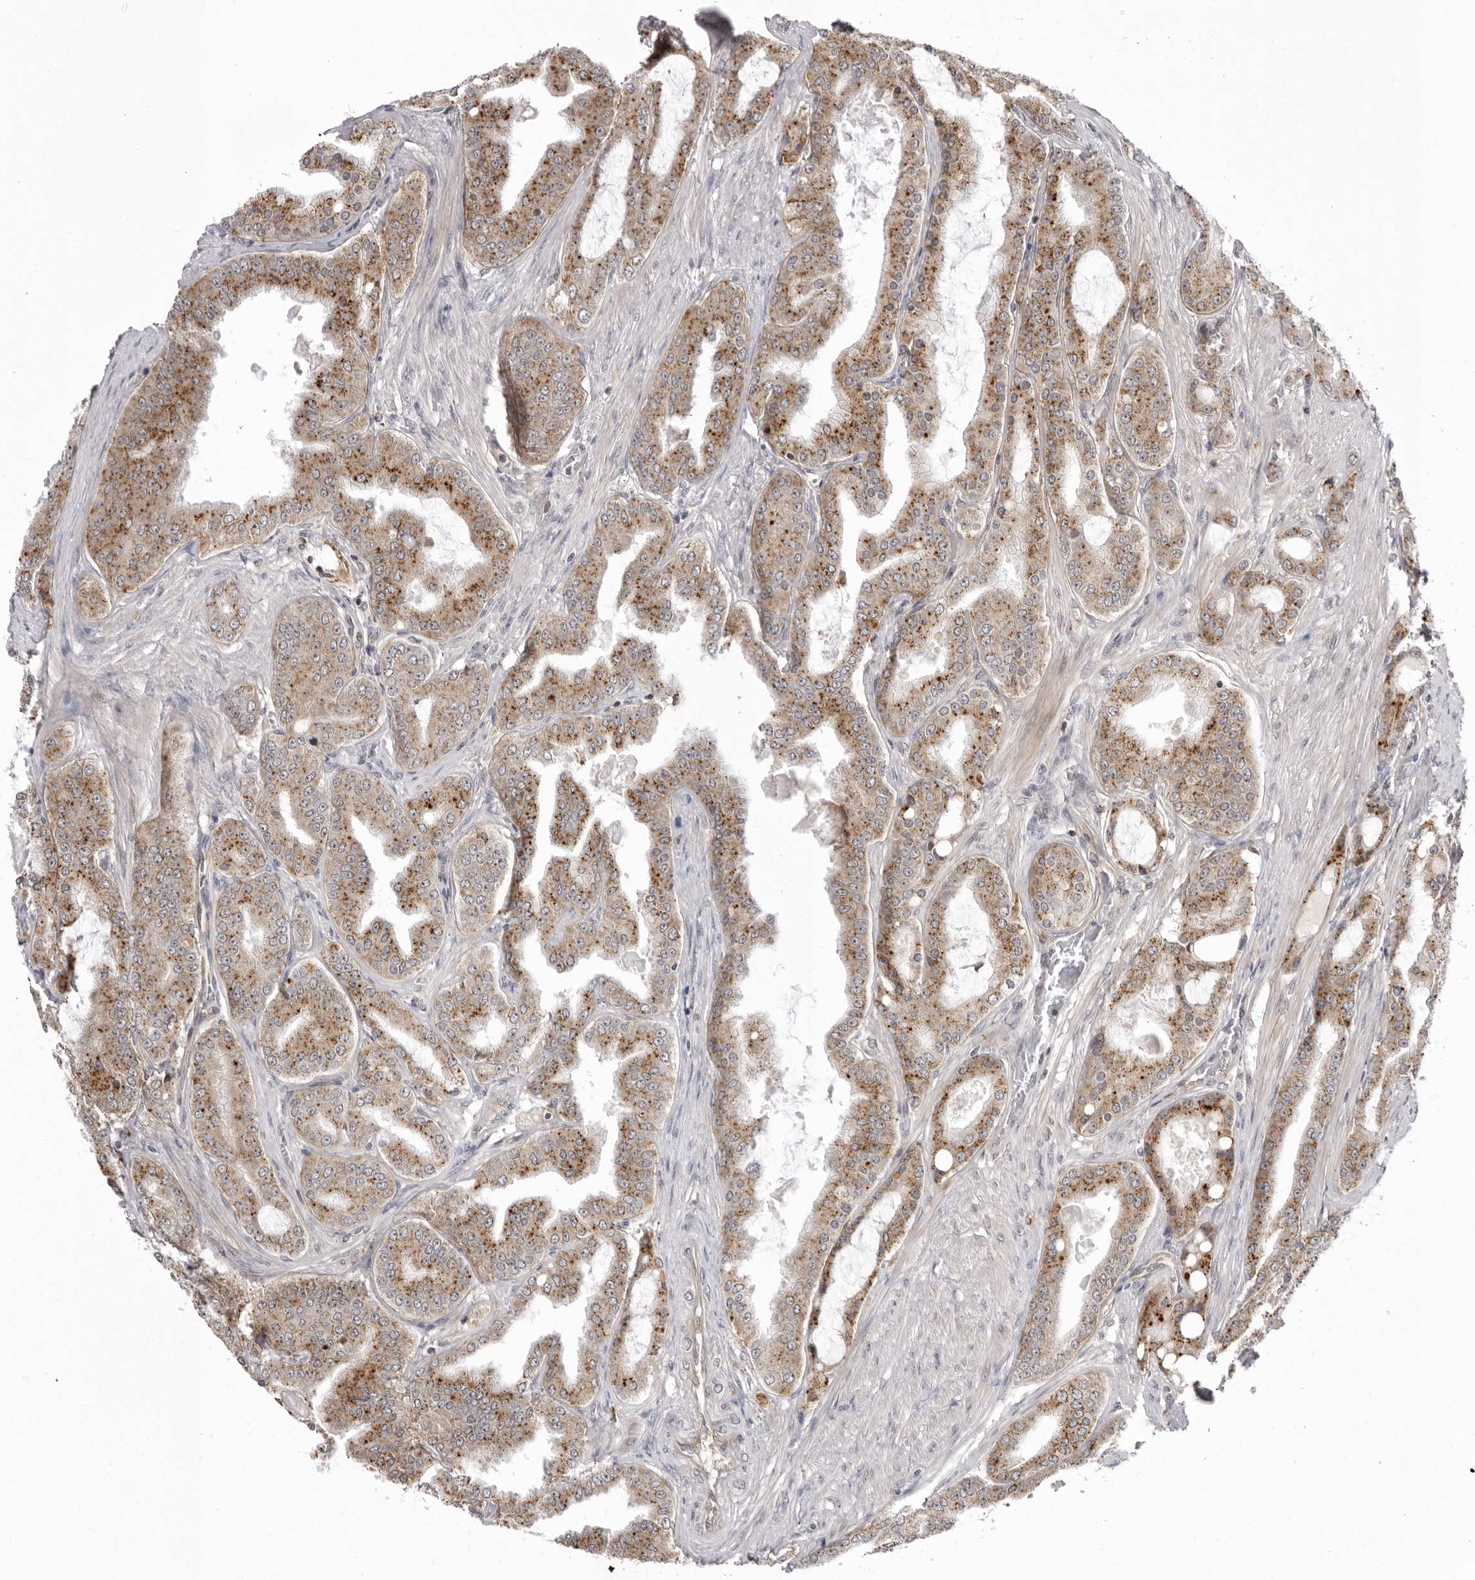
{"staining": {"intensity": "moderate", "quantity": ">75%", "location": "cytoplasmic/membranous"}, "tissue": "prostate cancer", "cell_type": "Tumor cells", "image_type": "cancer", "snomed": [{"axis": "morphology", "description": "Adenocarcinoma, High grade"}, {"axis": "topography", "description": "Prostate"}], "caption": "A brown stain highlights moderate cytoplasmic/membranous positivity of a protein in prostate cancer tumor cells.", "gene": "USP43", "patient": {"sex": "male", "age": 60}}